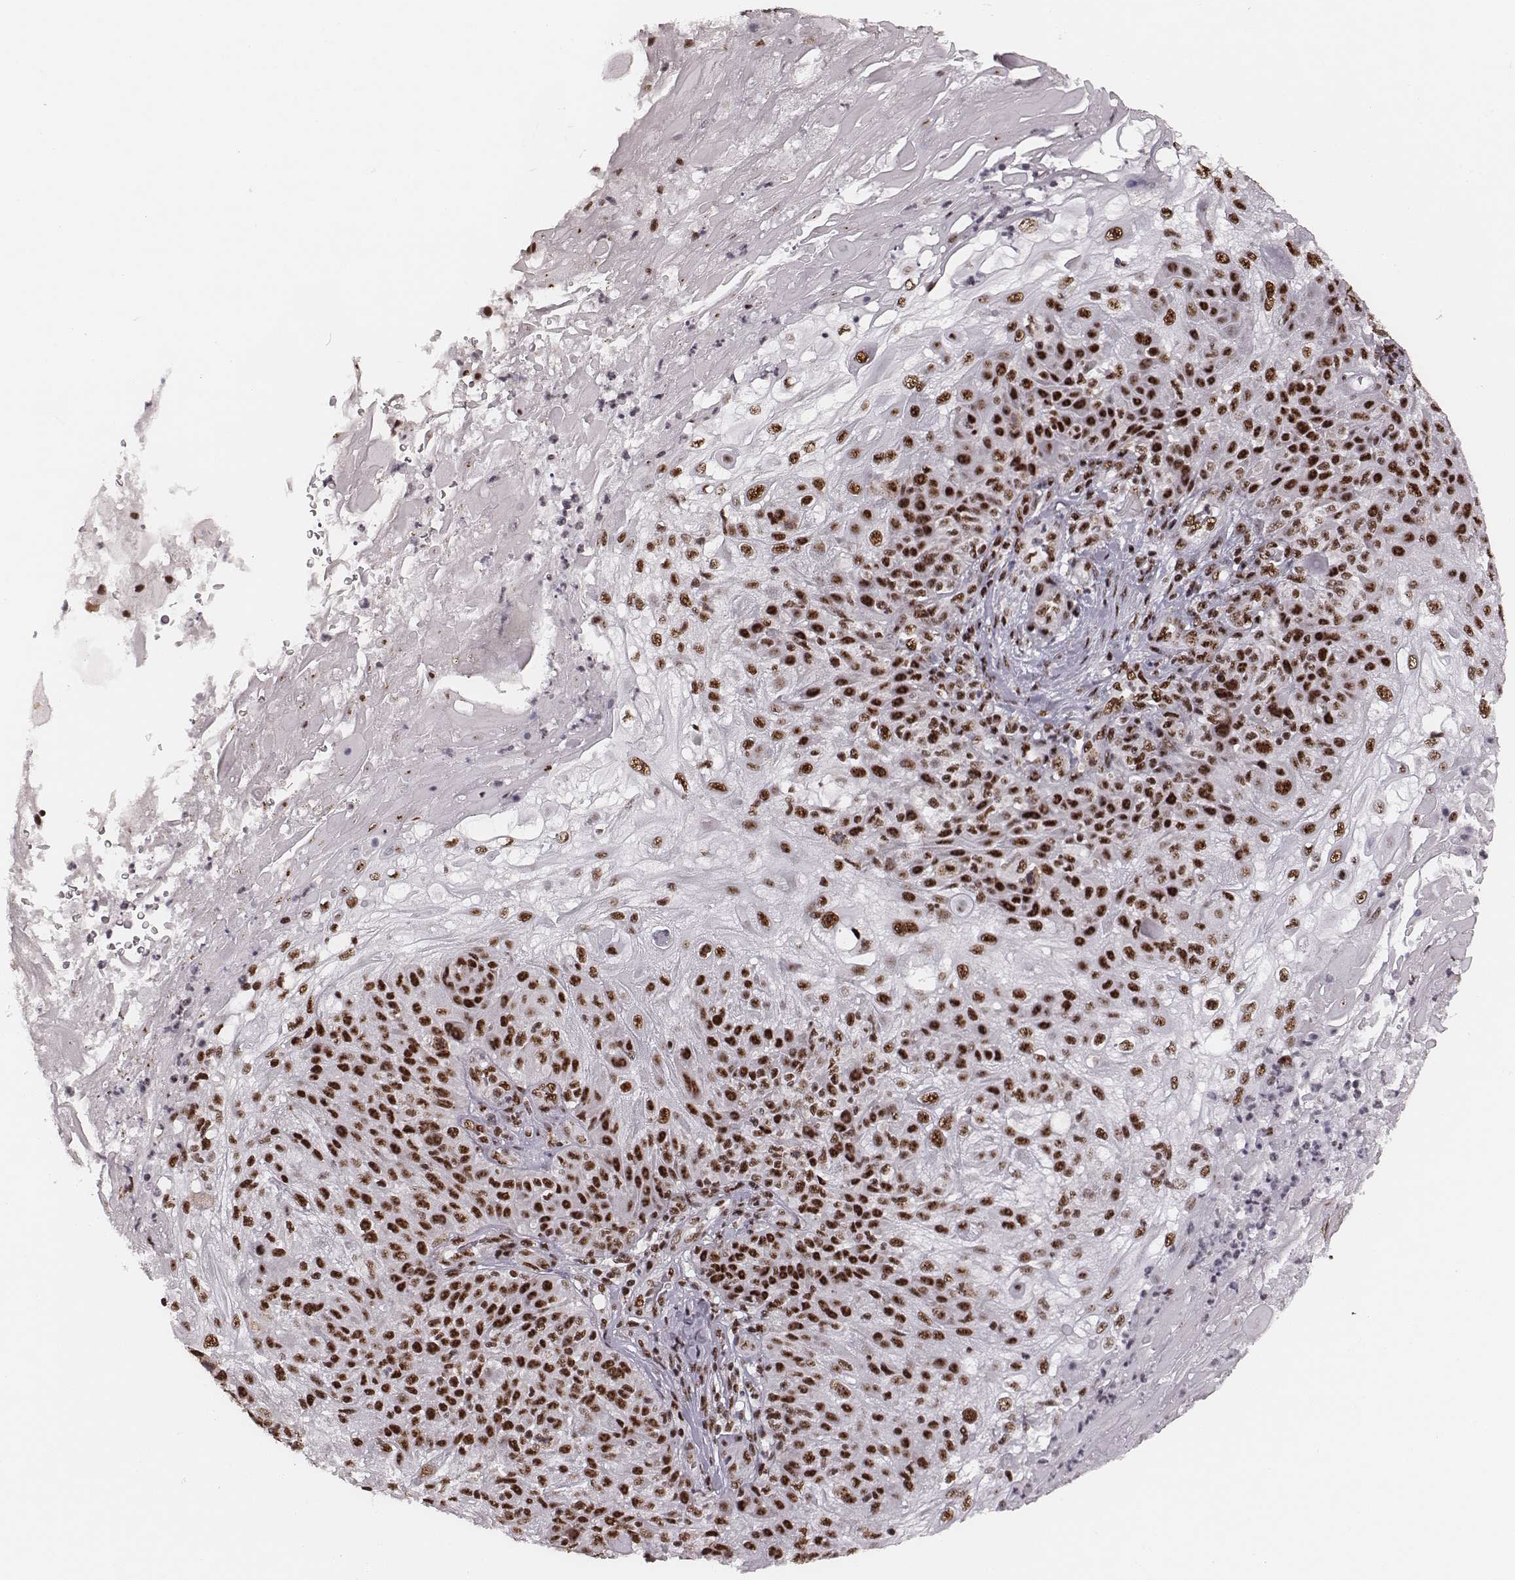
{"staining": {"intensity": "strong", "quantity": ">75%", "location": "nuclear"}, "tissue": "skin cancer", "cell_type": "Tumor cells", "image_type": "cancer", "snomed": [{"axis": "morphology", "description": "Normal tissue, NOS"}, {"axis": "morphology", "description": "Squamous cell carcinoma, NOS"}, {"axis": "topography", "description": "Skin"}], "caption": "Strong nuclear expression is seen in approximately >75% of tumor cells in skin cancer.", "gene": "LUC7L", "patient": {"sex": "female", "age": 83}}